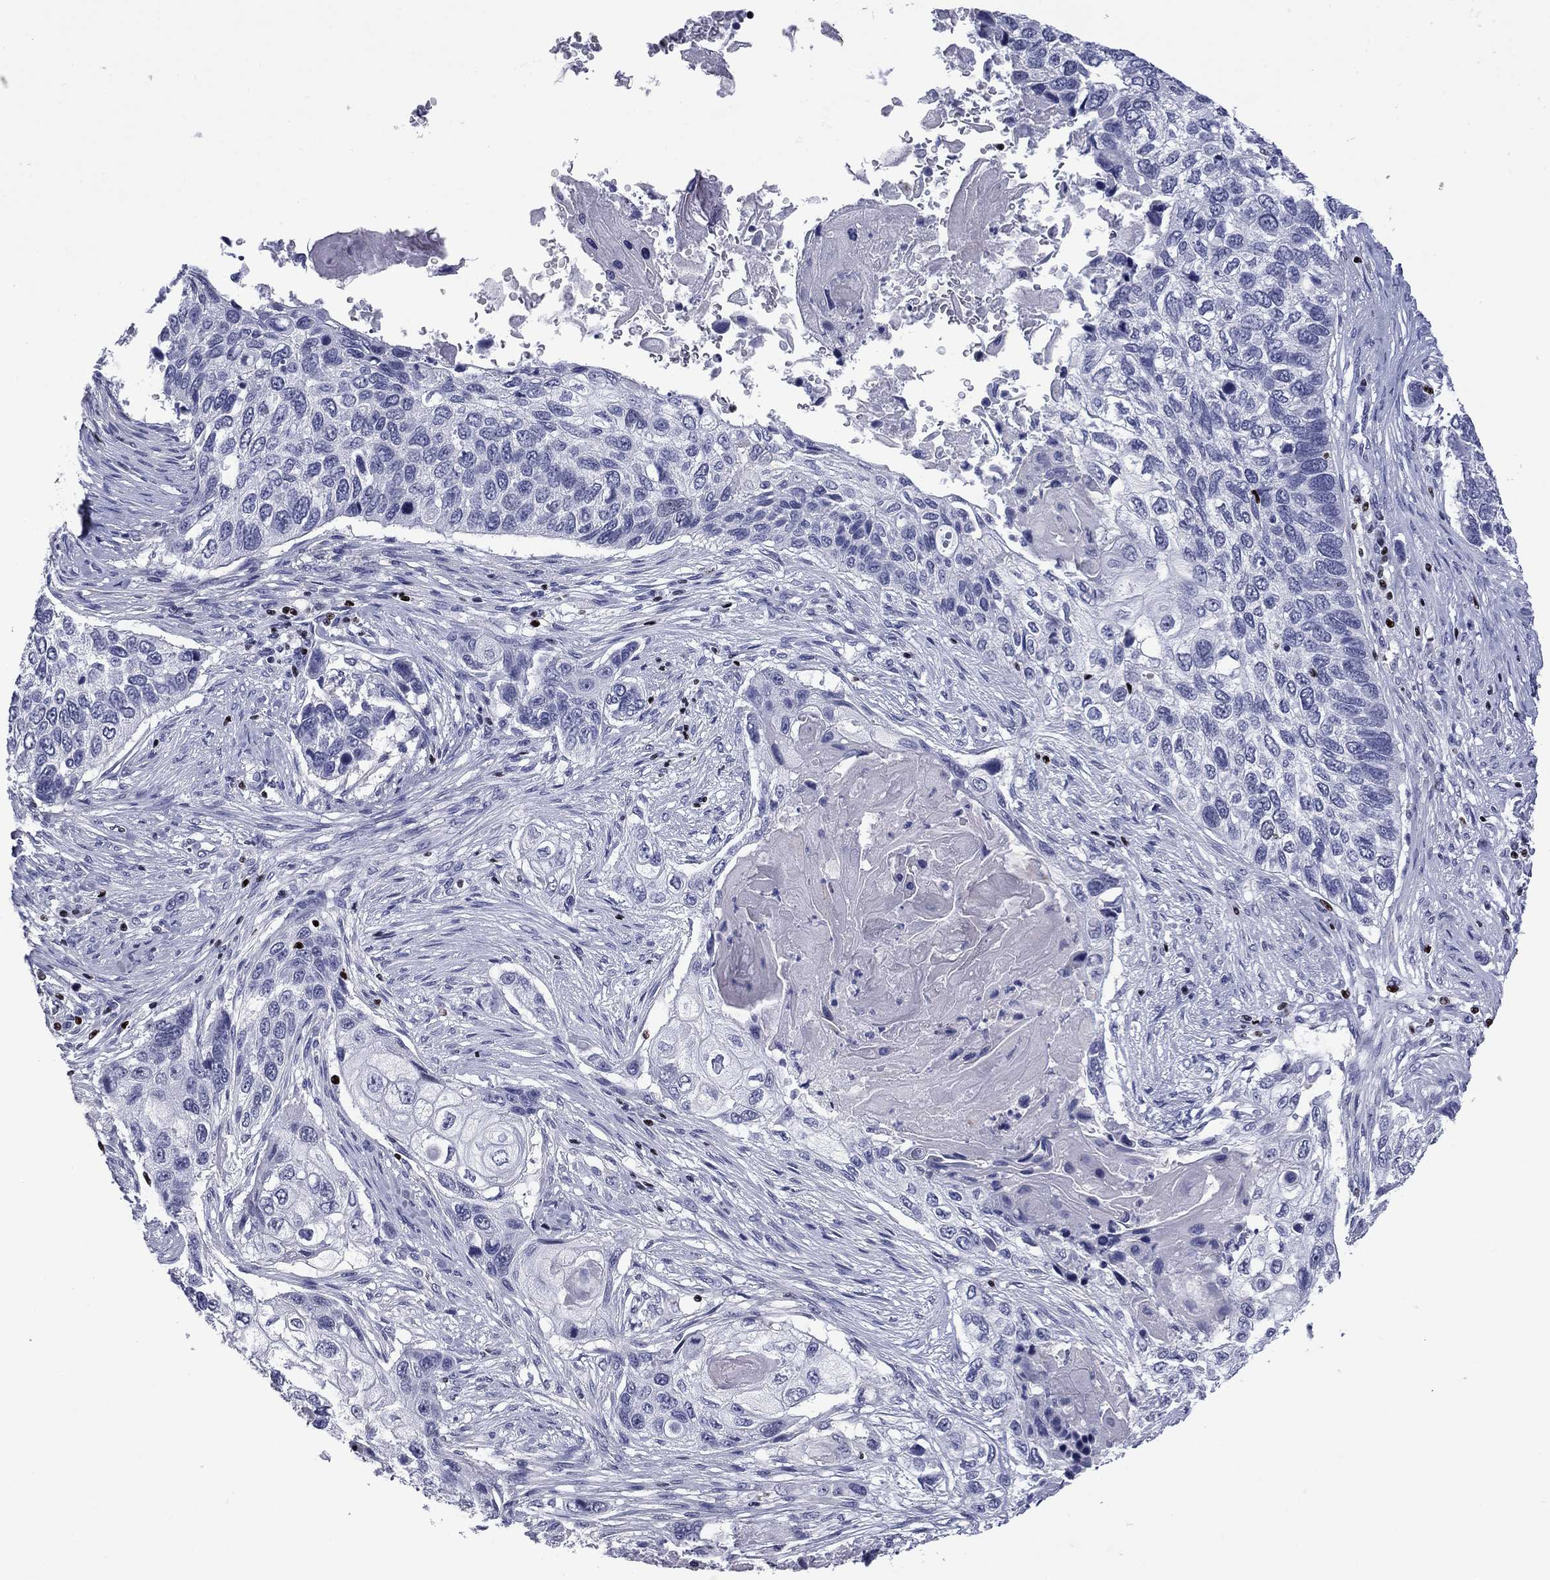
{"staining": {"intensity": "negative", "quantity": "none", "location": "none"}, "tissue": "lung cancer", "cell_type": "Tumor cells", "image_type": "cancer", "snomed": [{"axis": "morphology", "description": "Normal tissue, NOS"}, {"axis": "morphology", "description": "Squamous cell carcinoma, NOS"}, {"axis": "topography", "description": "Bronchus"}, {"axis": "topography", "description": "Lung"}], "caption": "Immunohistochemistry histopathology image of lung cancer stained for a protein (brown), which shows no positivity in tumor cells. (Immunohistochemistry, brightfield microscopy, high magnification).", "gene": "IKZF3", "patient": {"sex": "male", "age": 69}}